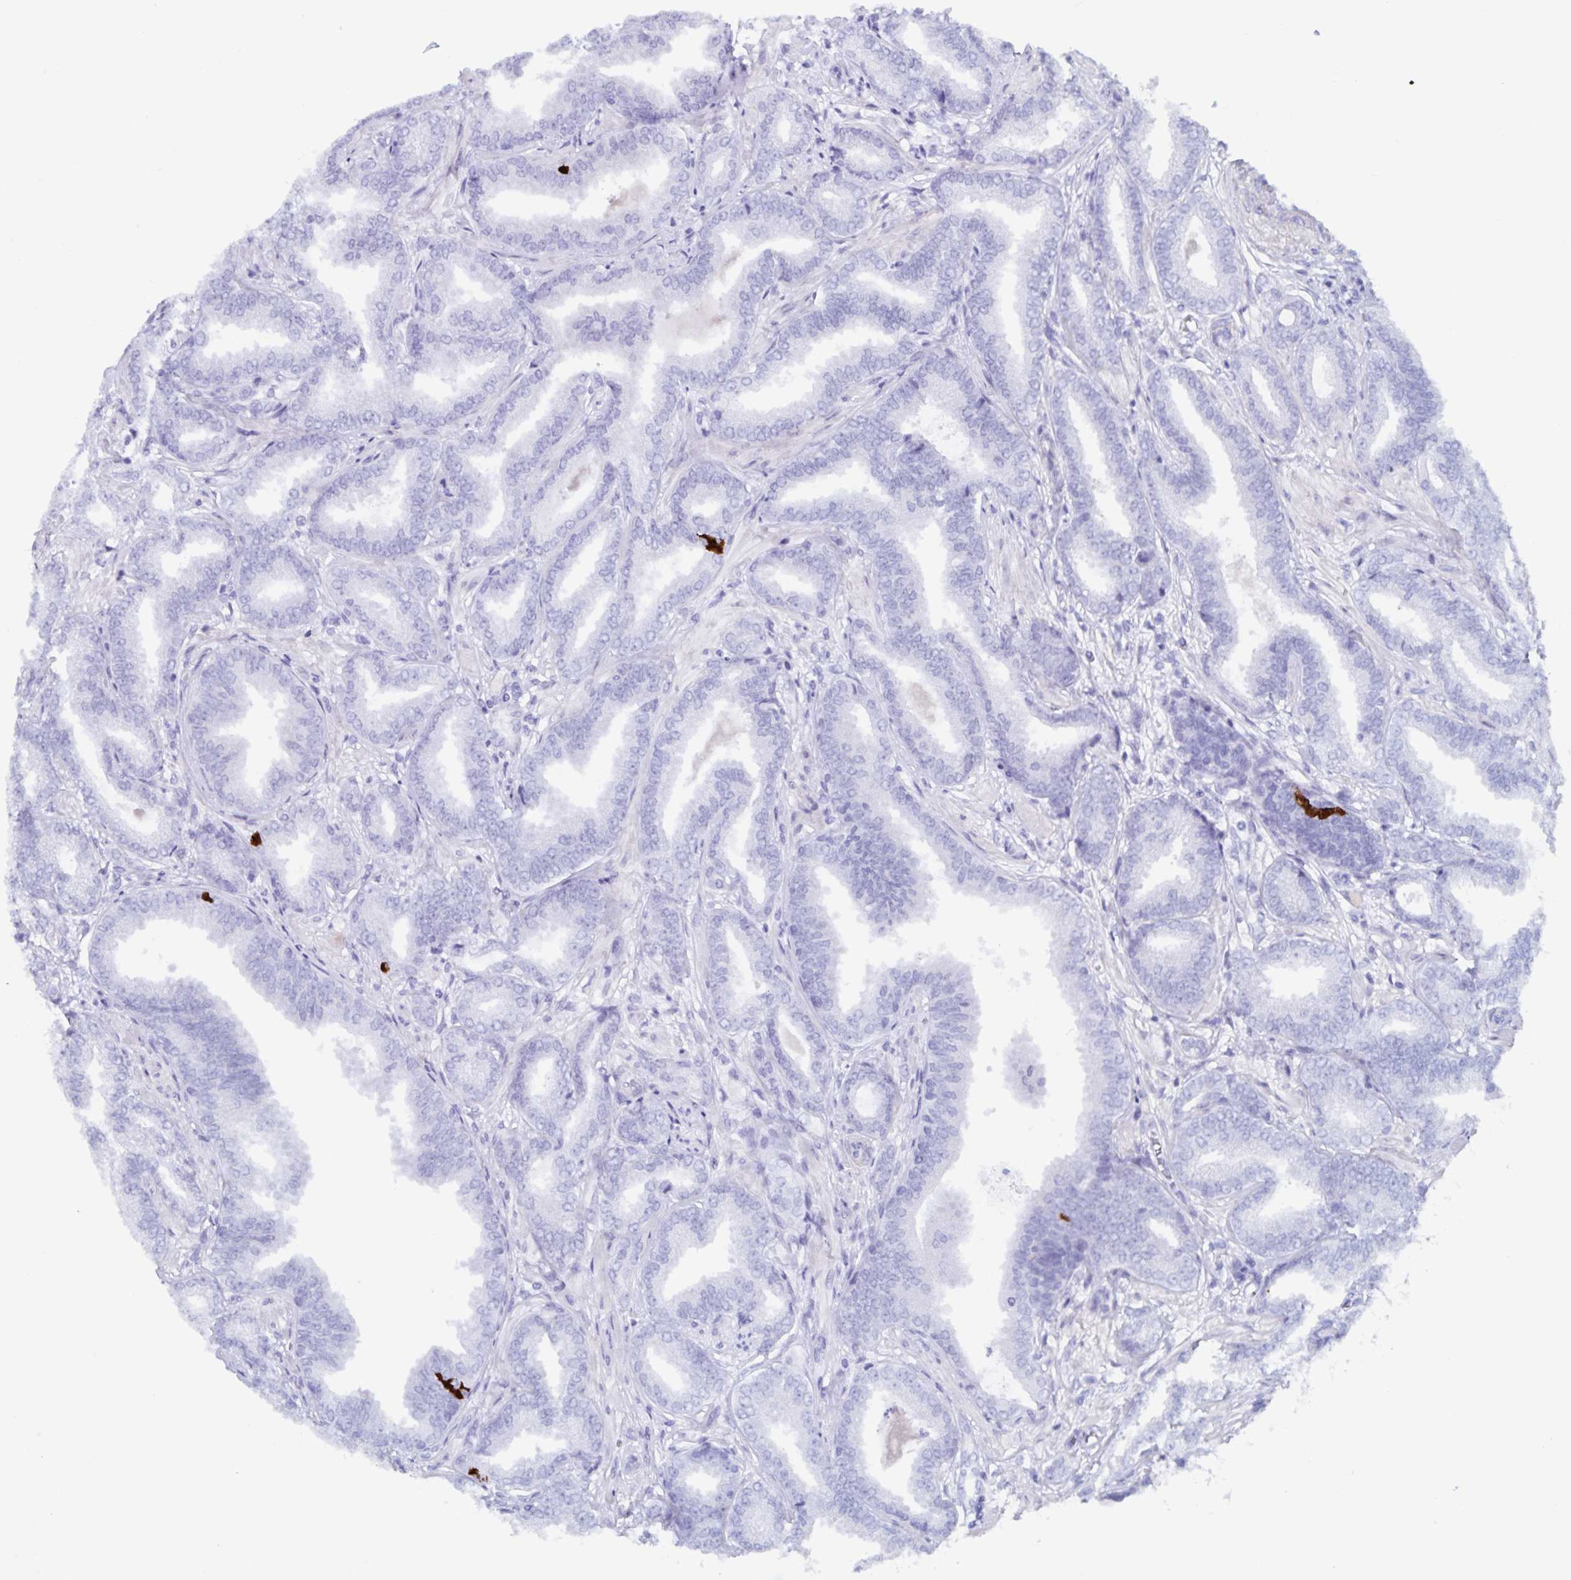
{"staining": {"intensity": "negative", "quantity": "none", "location": "none"}, "tissue": "prostate cancer", "cell_type": "Tumor cells", "image_type": "cancer", "snomed": [{"axis": "morphology", "description": "Adenocarcinoma, Low grade"}, {"axis": "topography", "description": "Prostate"}], "caption": "DAB immunohistochemical staining of human adenocarcinoma (low-grade) (prostate) shows no significant expression in tumor cells.", "gene": "GPR137", "patient": {"sex": "male", "age": 55}}